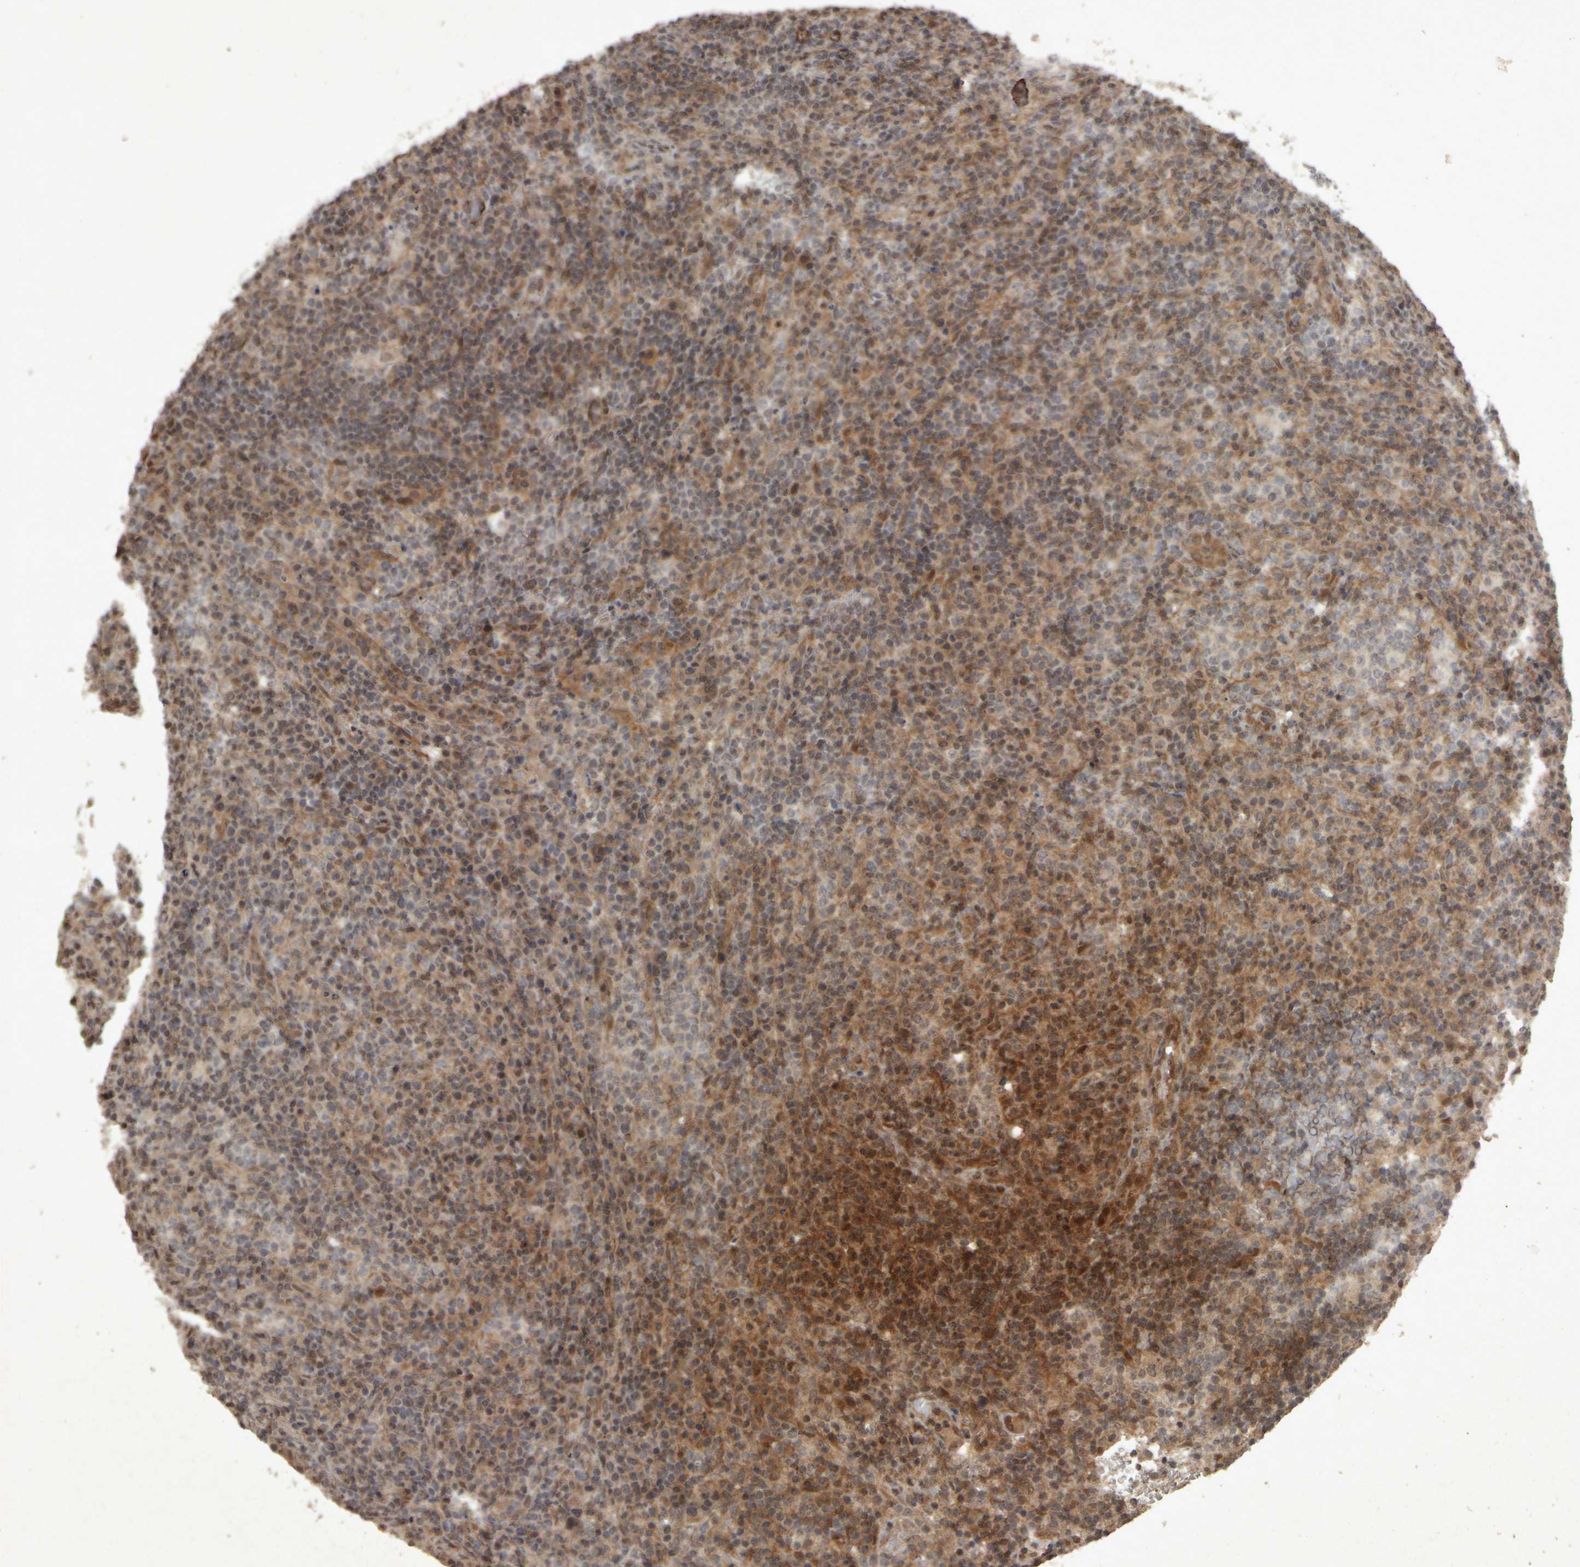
{"staining": {"intensity": "moderate", "quantity": "25%-75%", "location": "cytoplasmic/membranous,nuclear"}, "tissue": "lymphoma", "cell_type": "Tumor cells", "image_type": "cancer", "snomed": [{"axis": "morphology", "description": "Malignant lymphoma, non-Hodgkin's type, High grade"}, {"axis": "topography", "description": "Lymph node"}], "caption": "Protein staining of high-grade malignant lymphoma, non-Hodgkin's type tissue exhibits moderate cytoplasmic/membranous and nuclear expression in approximately 25%-75% of tumor cells.", "gene": "ACO1", "patient": {"sex": "female", "age": 76}}